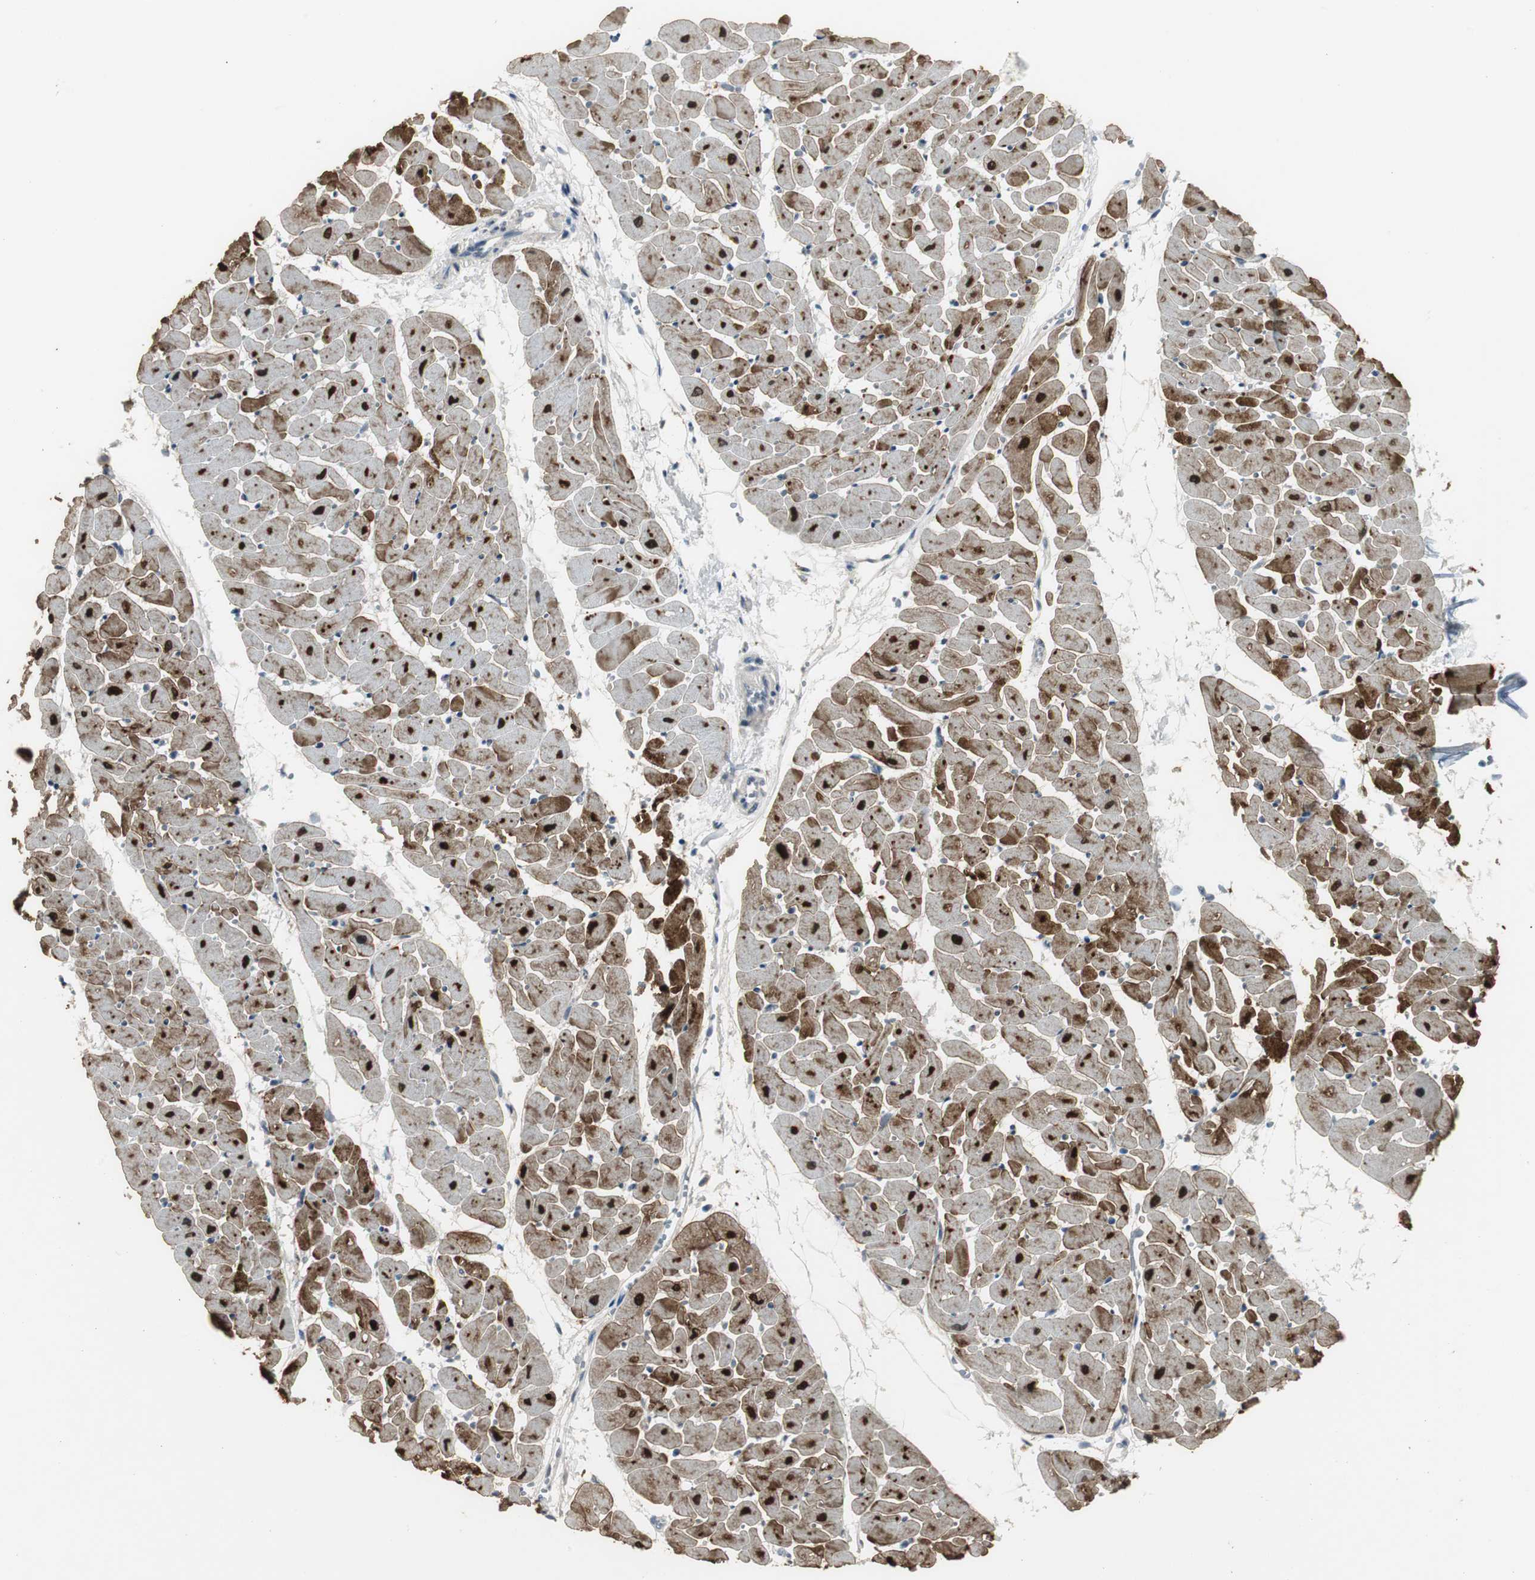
{"staining": {"intensity": "strong", "quantity": ">75%", "location": "cytoplasmic/membranous"}, "tissue": "heart muscle", "cell_type": "Cardiomyocytes", "image_type": "normal", "snomed": [{"axis": "morphology", "description": "Normal tissue, NOS"}, {"axis": "topography", "description": "Heart"}], "caption": "Cardiomyocytes exhibit high levels of strong cytoplasmic/membranous staining in about >75% of cells in unremarkable heart muscle.", "gene": "FHL2", "patient": {"sex": "female", "age": 19}}